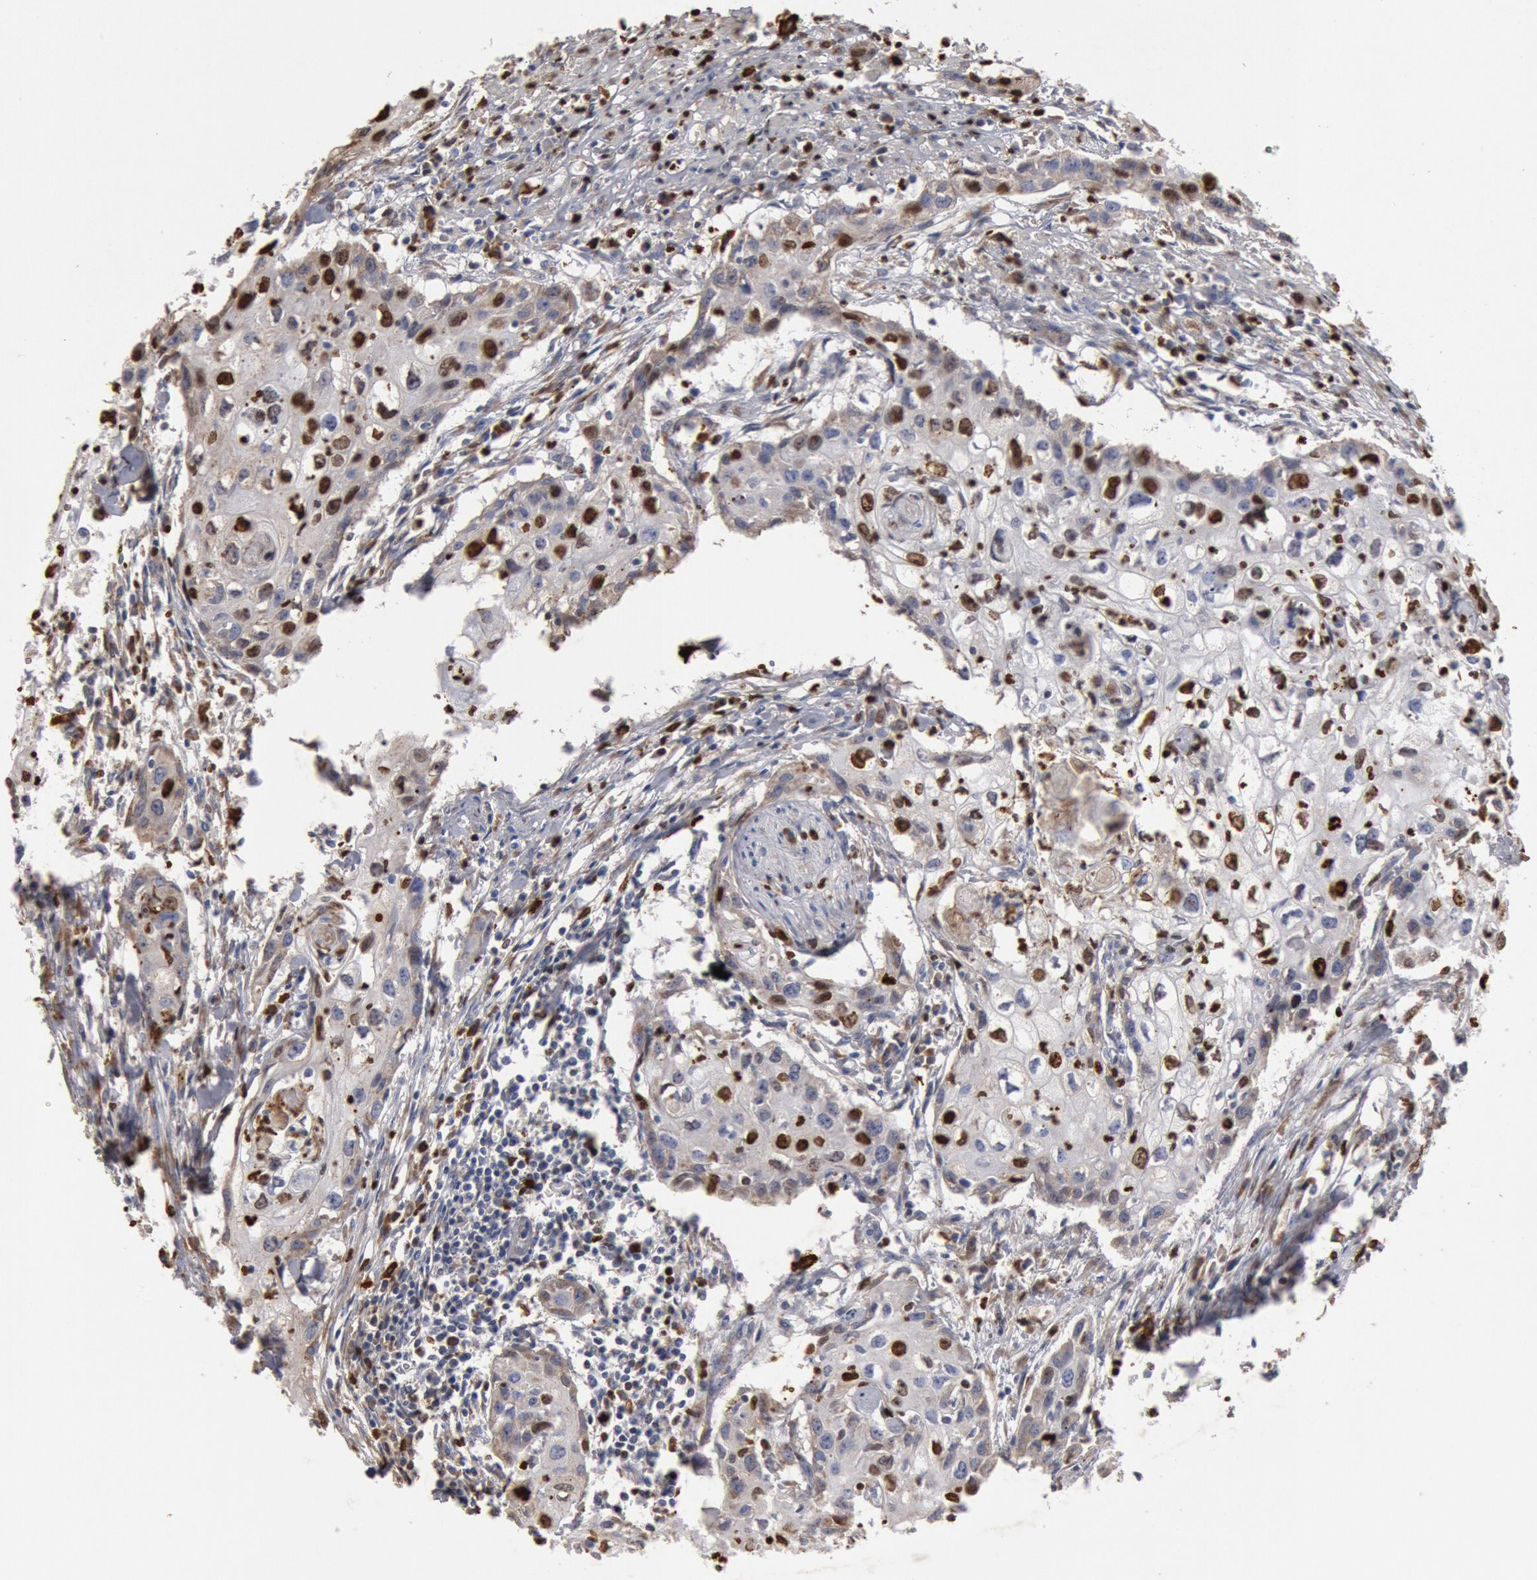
{"staining": {"intensity": "strong", "quantity": ">75%", "location": "nuclear"}, "tissue": "urothelial cancer", "cell_type": "Tumor cells", "image_type": "cancer", "snomed": [{"axis": "morphology", "description": "Urothelial carcinoma, High grade"}, {"axis": "topography", "description": "Urinary bladder"}], "caption": "Human urothelial cancer stained with a protein marker demonstrates strong staining in tumor cells.", "gene": "FOXA2", "patient": {"sex": "male", "age": 54}}